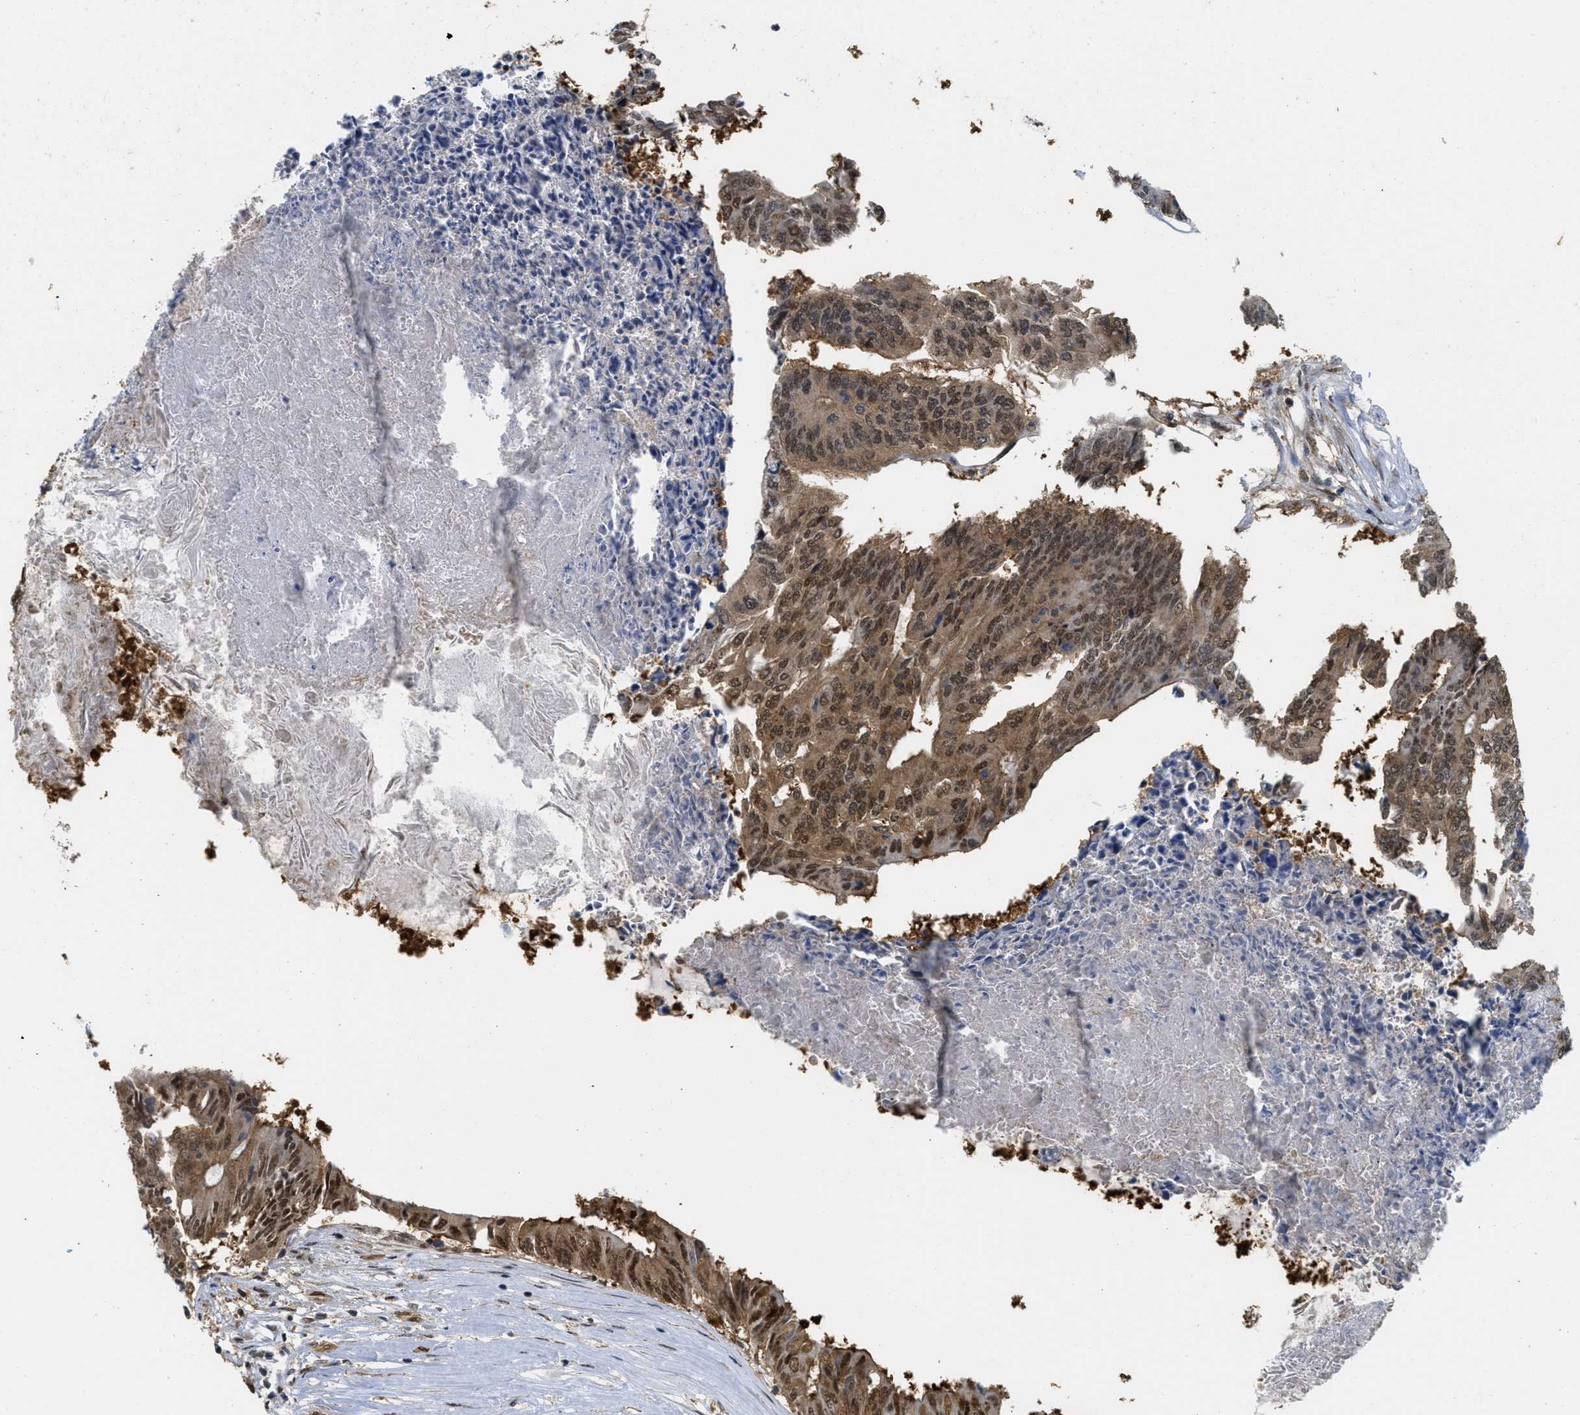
{"staining": {"intensity": "moderate", "quantity": ">75%", "location": "cytoplasmic/membranous,nuclear"}, "tissue": "colorectal cancer", "cell_type": "Tumor cells", "image_type": "cancer", "snomed": [{"axis": "morphology", "description": "Adenocarcinoma, NOS"}, {"axis": "topography", "description": "Rectum"}], "caption": "Protein staining displays moderate cytoplasmic/membranous and nuclear positivity in about >75% of tumor cells in colorectal adenocarcinoma. (DAB (3,3'-diaminobenzidine) IHC, brown staining for protein, blue staining for nuclei).", "gene": "PSMC5", "patient": {"sex": "male", "age": 63}}